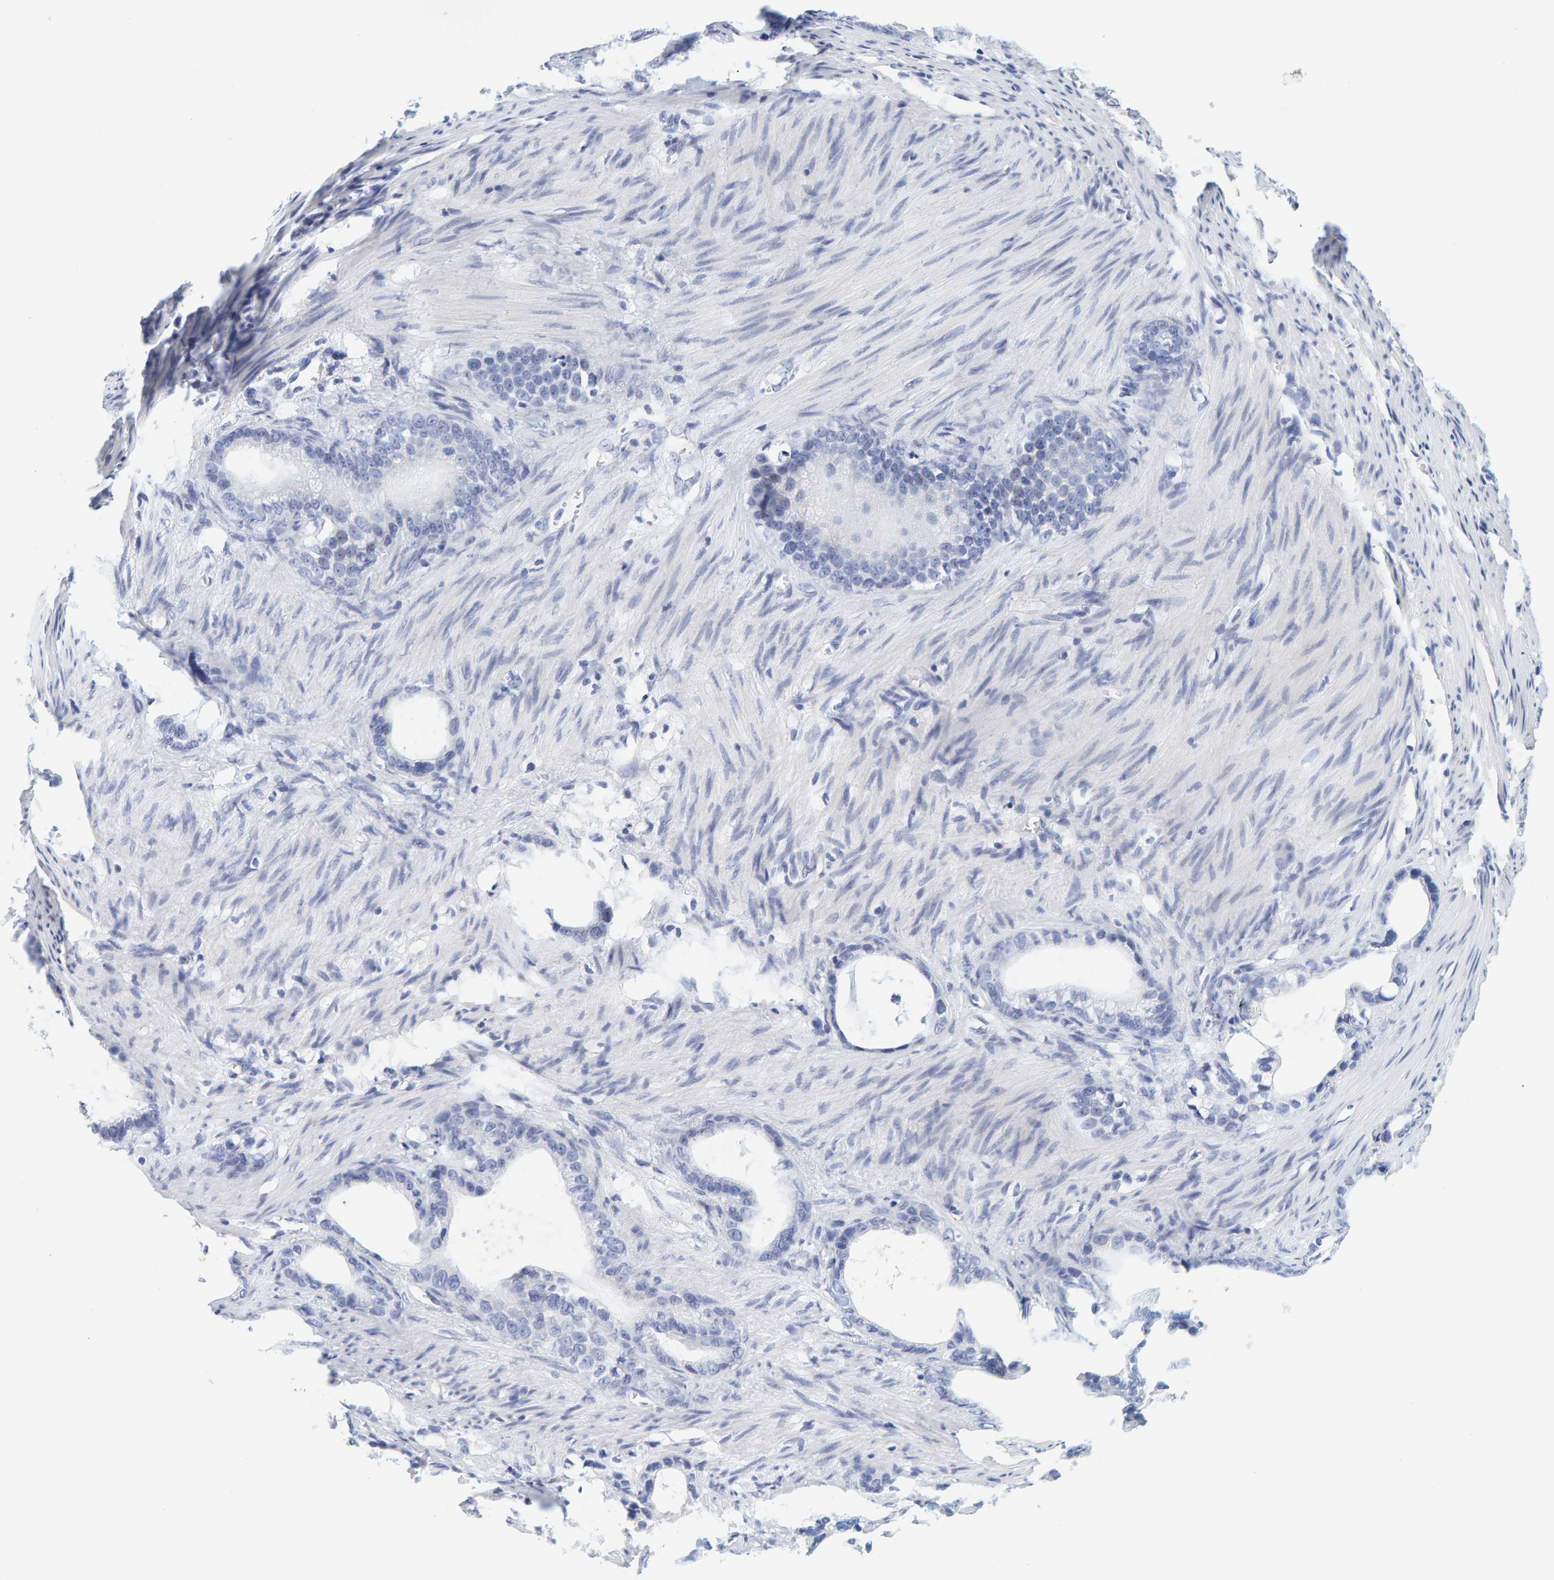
{"staining": {"intensity": "negative", "quantity": "none", "location": "none"}, "tissue": "stomach cancer", "cell_type": "Tumor cells", "image_type": "cancer", "snomed": [{"axis": "morphology", "description": "Adenocarcinoma, NOS"}, {"axis": "topography", "description": "Stomach"}], "caption": "Micrograph shows no protein positivity in tumor cells of stomach cancer tissue.", "gene": "MOG", "patient": {"sex": "female", "age": 75}}